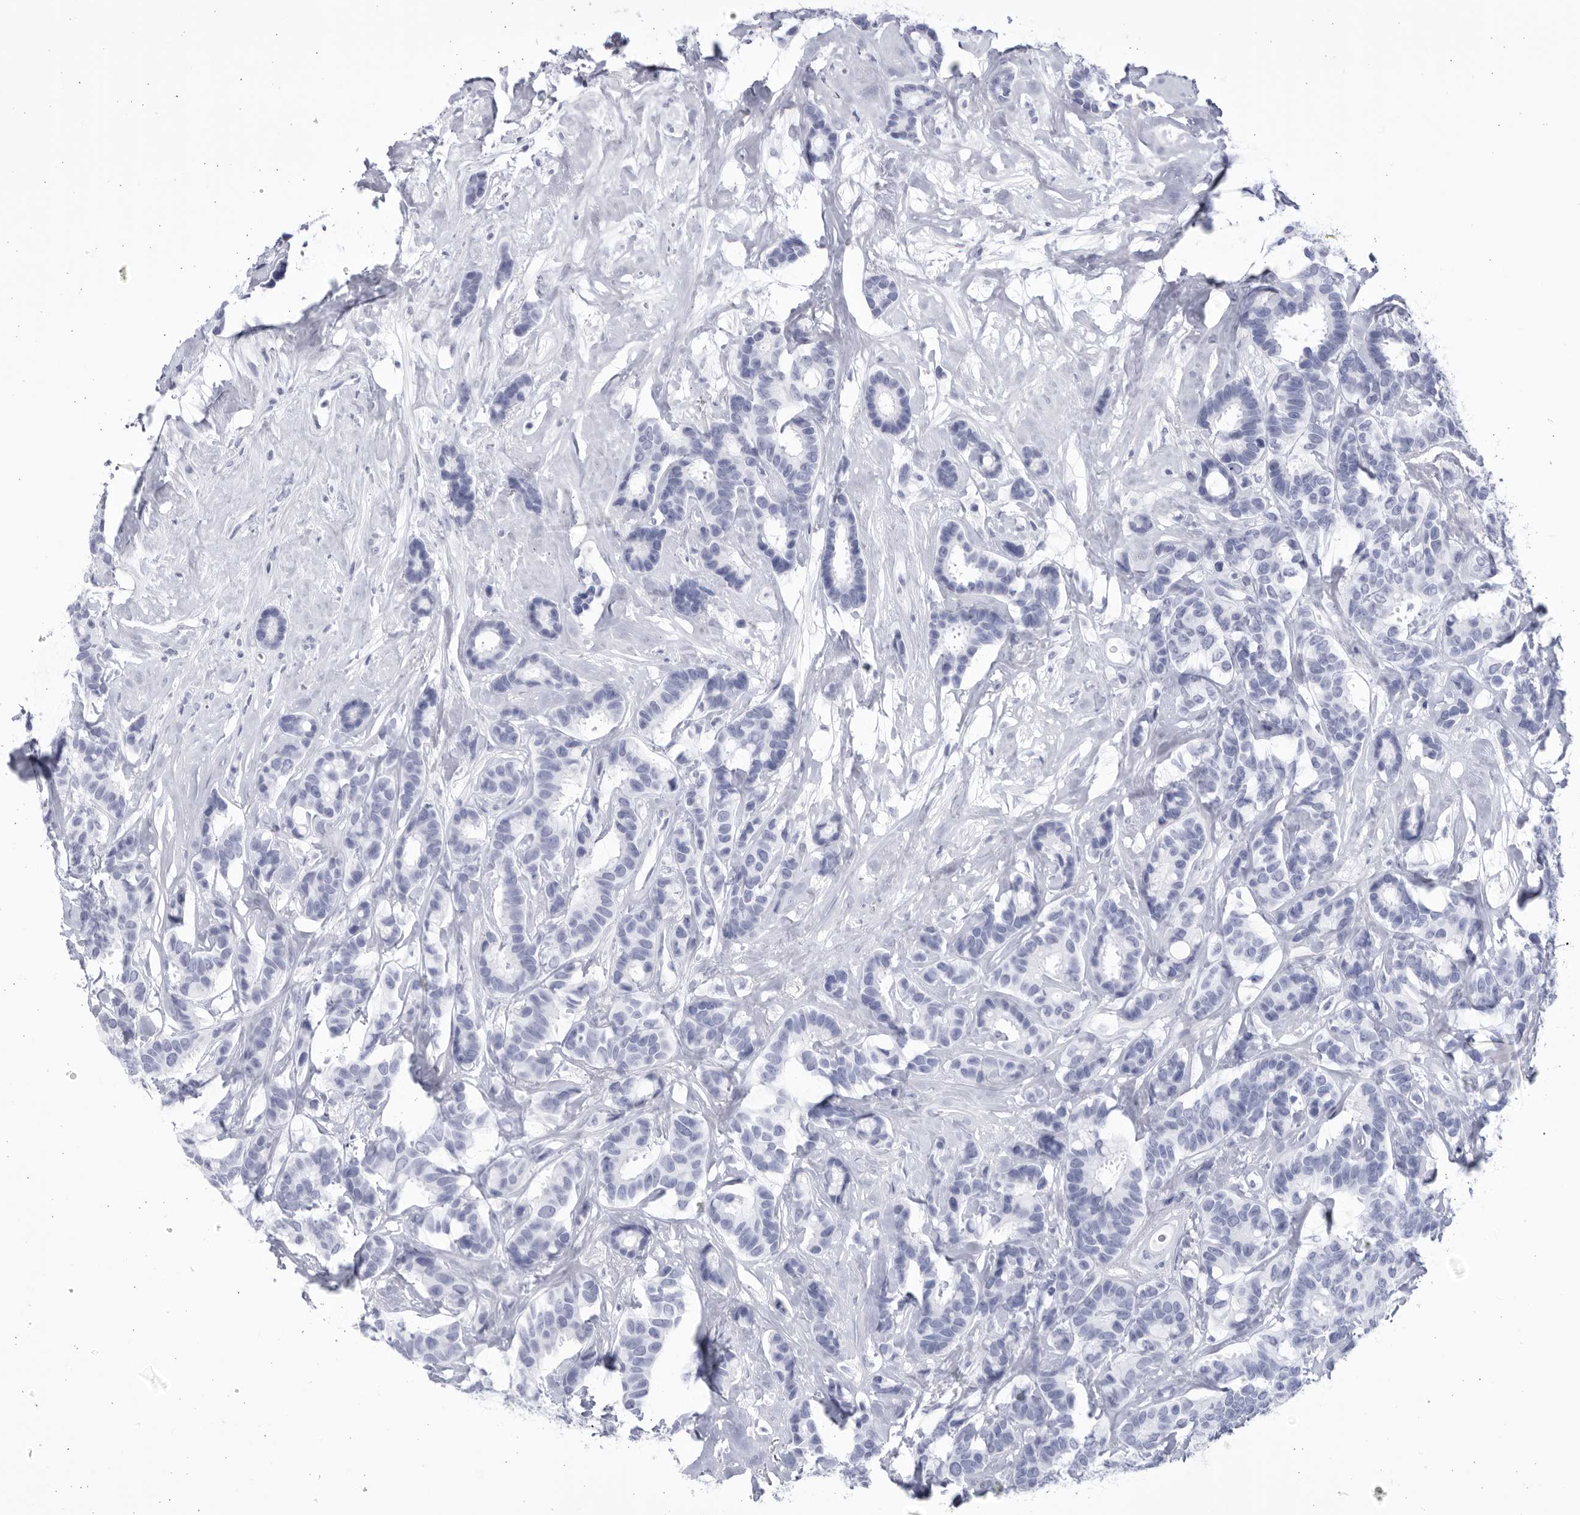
{"staining": {"intensity": "negative", "quantity": "none", "location": "none"}, "tissue": "breast cancer", "cell_type": "Tumor cells", "image_type": "cancer", "snomed": [{"axis": "morphology", "description": "Duct carcinoma"}, {"axis": "topography", "description": "Breast"}], "caption": "Immunohistochemistry (IHC) of human breast cancer (invasive ductal carcinoma) exhibits no expression in tumor cells.", "gene": "CCDC181", "patient": {"sex": "female", "age": 87}}